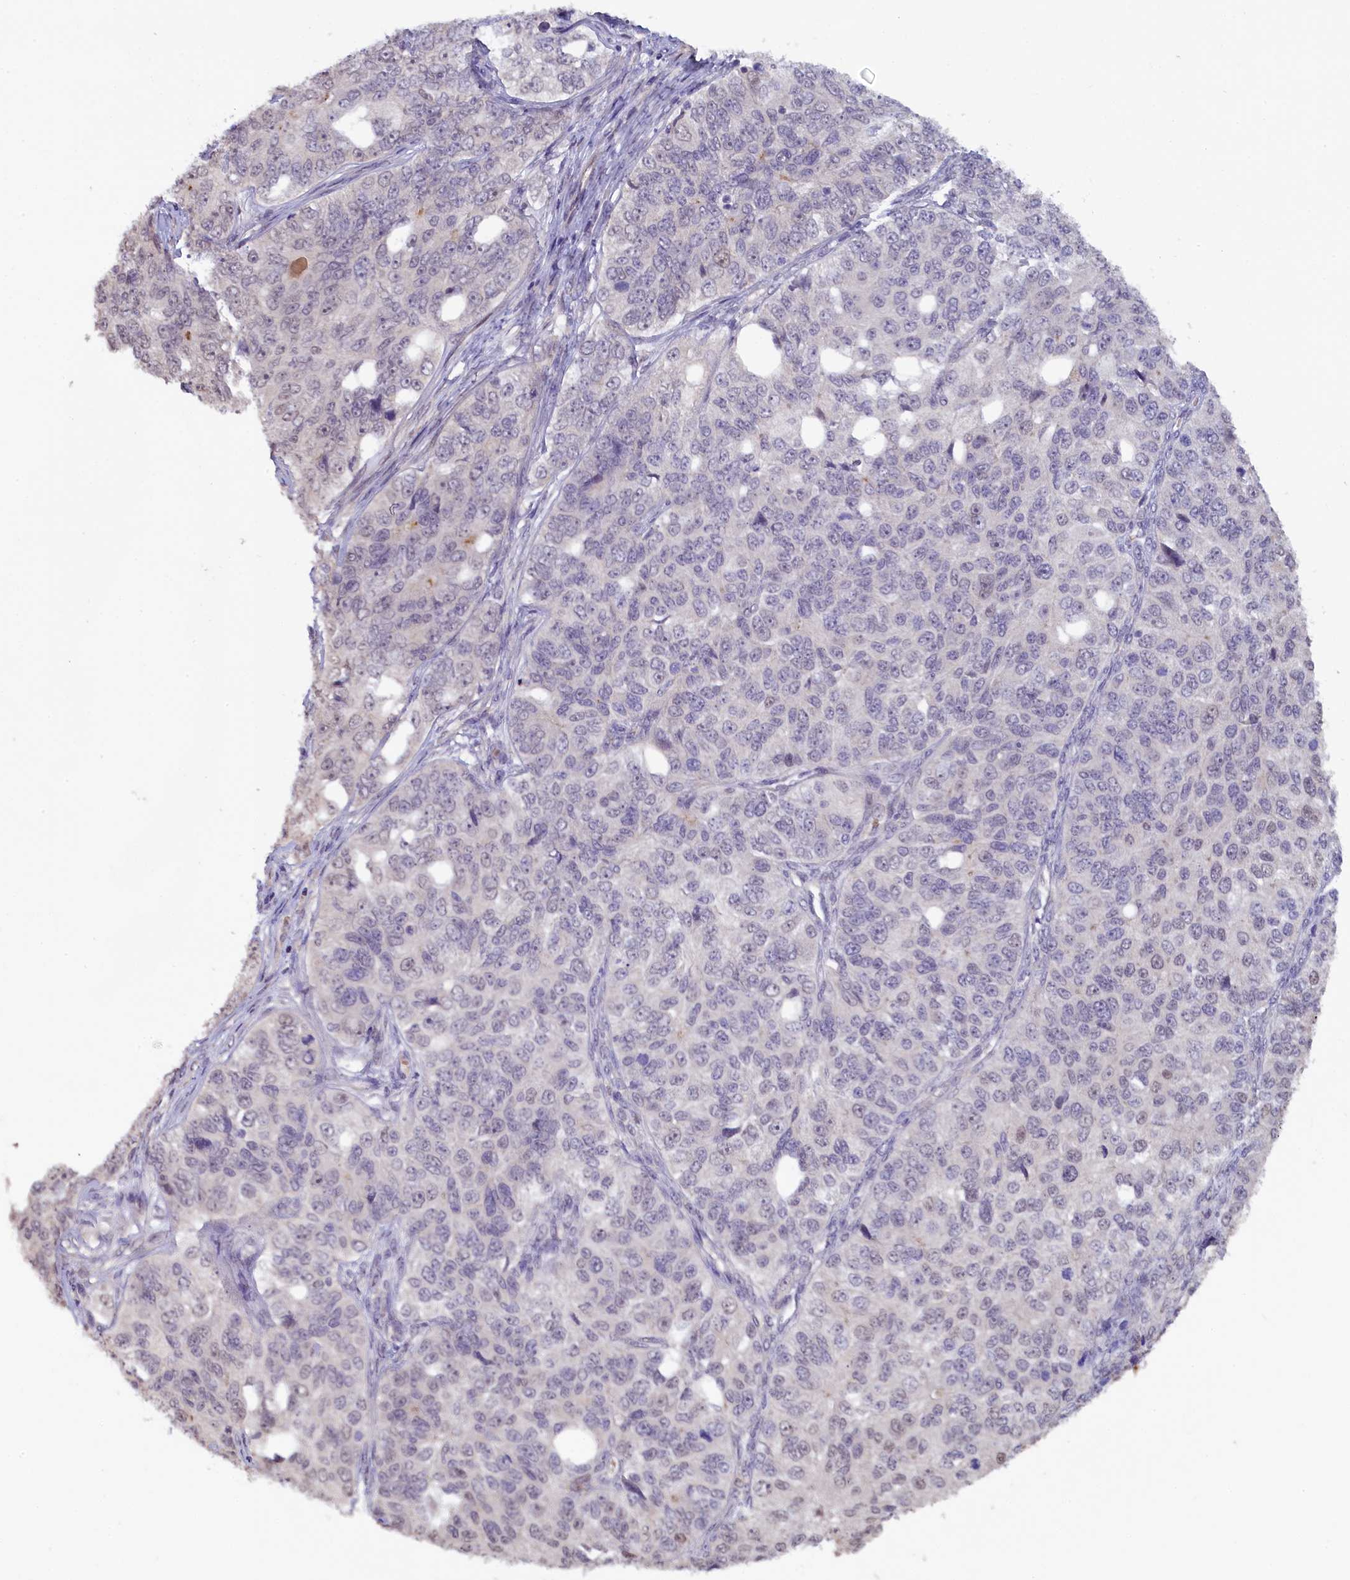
{"staining": {"intensity": "weak", "quantity": "<25%", "location": "nuclear"}, "tissue": "ovarian cancer", "cell_type": "Tumor cells", "image_type": "cancer", "snomed": [{"axis": "morphology", "description": "Carcinoma, endometroid"}, {"axis": "topography", "description": "Ovary"}], "caption": "Tumor cells are negative for brown protein staining in ovarian cancer. (Brightfield microscopy of DAB immunohistochemistry (IHC) at high magnification).", "gene": "MYO16", "patient": {"sex": "female", "age": 51}}